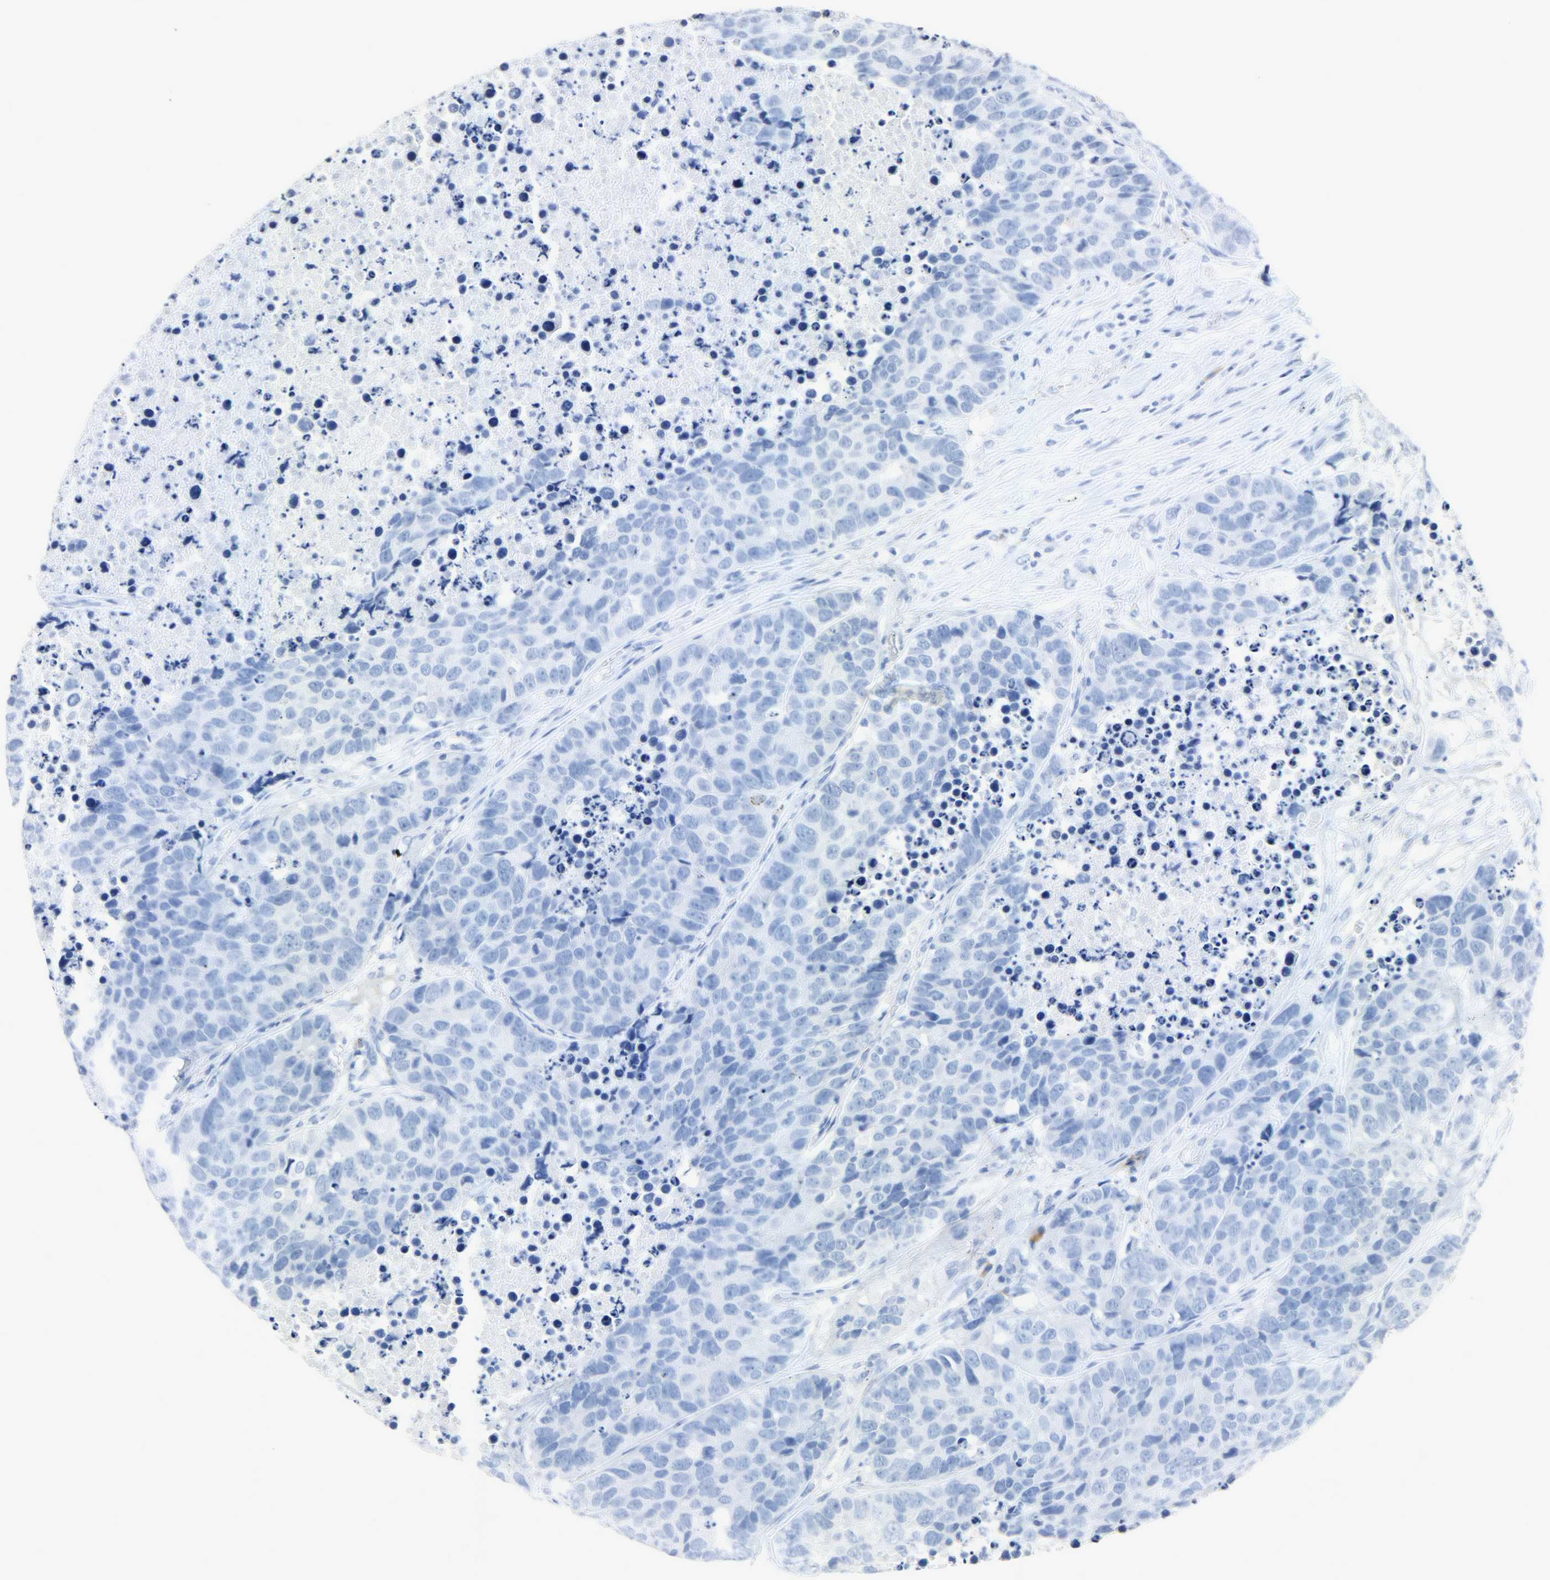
{"staining": {"intensity": "negative", "quantity": "none", "location": "none"}, "tissue": "carcinoid", "cell_type": "Tumor cells", "image_type": "cancer", "snomed": [{"axis": "morphology", "description": "Carcinoid, malignant, NOS"}, {"axis": "topography", "description": "Lung"}], "caption": "A photomicrograph of human carcinoid (malignant) is negative for staining in tumor cells.", "gene": "CA3", "patient": {"sex": "male", "age": 60}}